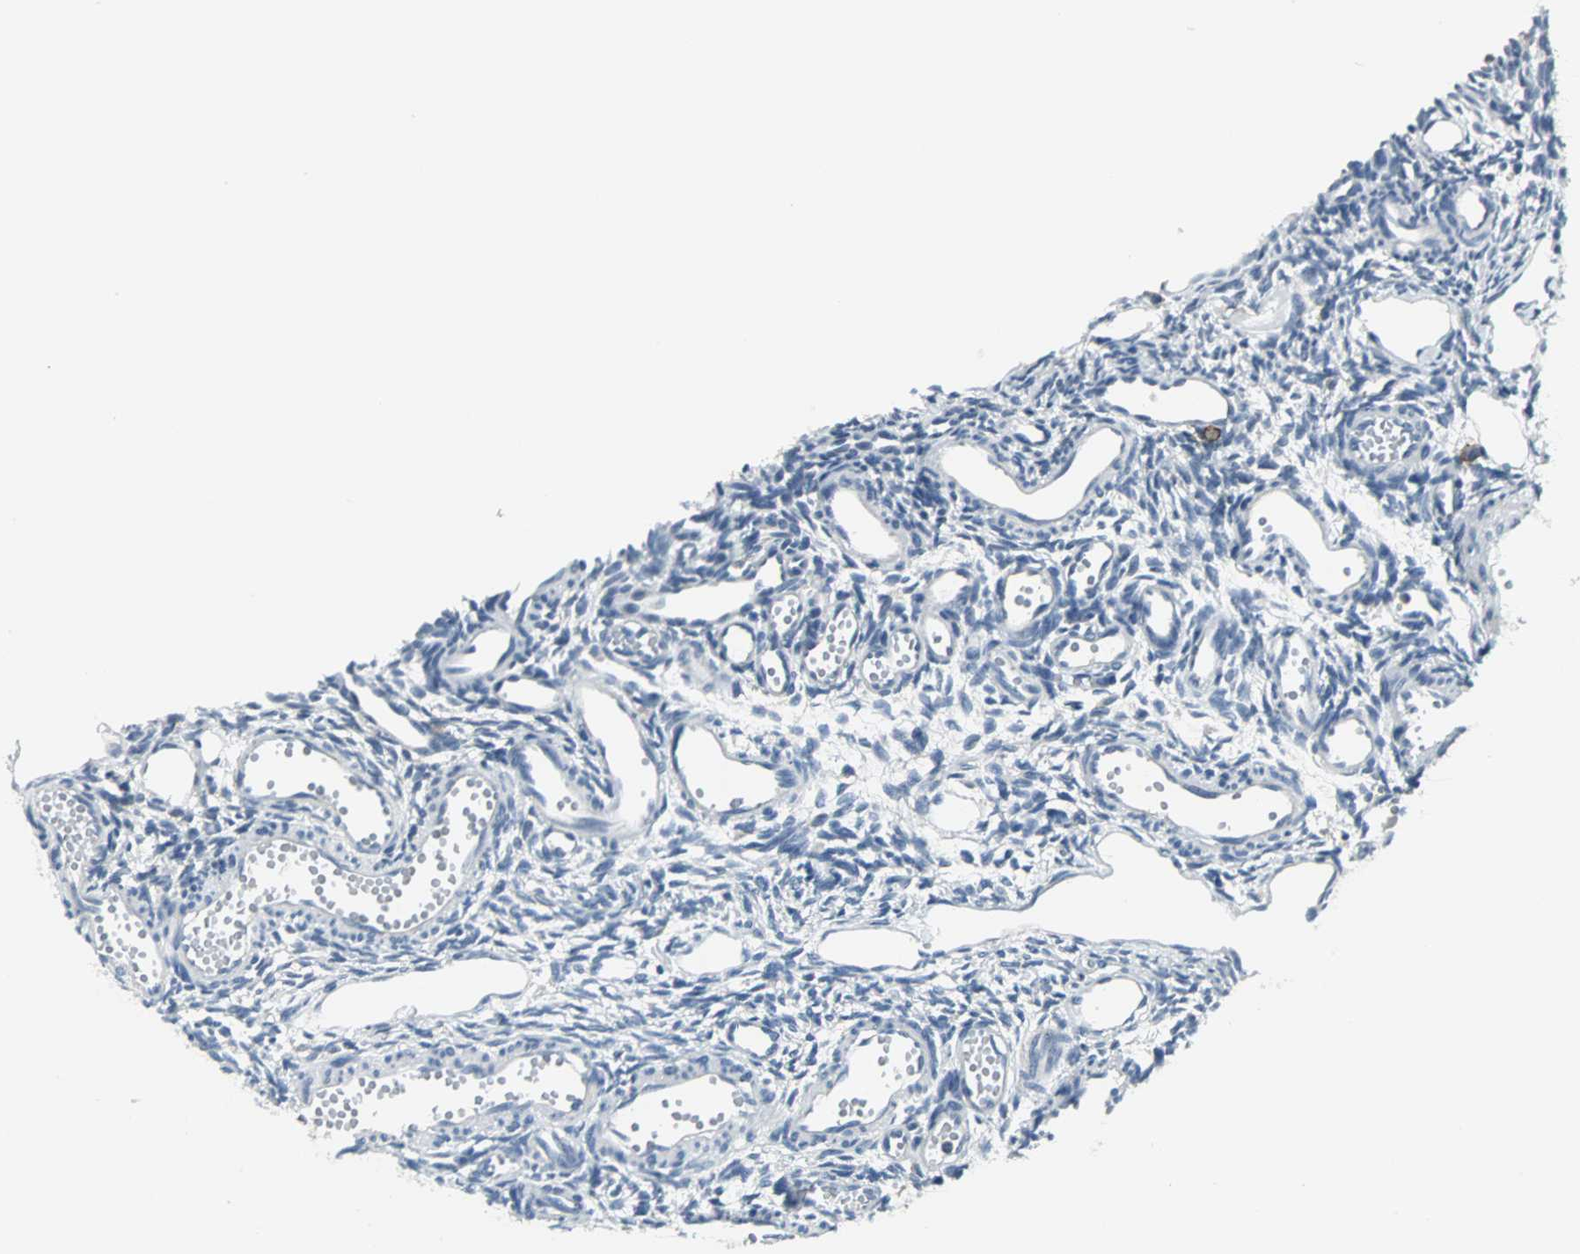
{"staining": {"intensity": "negative", "quantity": "none", "location": "none"}, "tissue": "ovary", "cell_type": "Ovarian stroma cells", "image_type": "normal", "snomed": [{"axis": "morphology", "description": "Normal tissue, NOS"}, {"axis": "topography", "description": "Ovary"}], "caption": "High magnification brightfield microscopy of normal ovary stained with DAB (3,3'-diaminobenzidine) (brown) and counterstained with hematoxylin (blue): ovarian stroma cells show no significant staining.", "gene": "SLC2A5", "patient": {"sex": "female", "age": 33}}